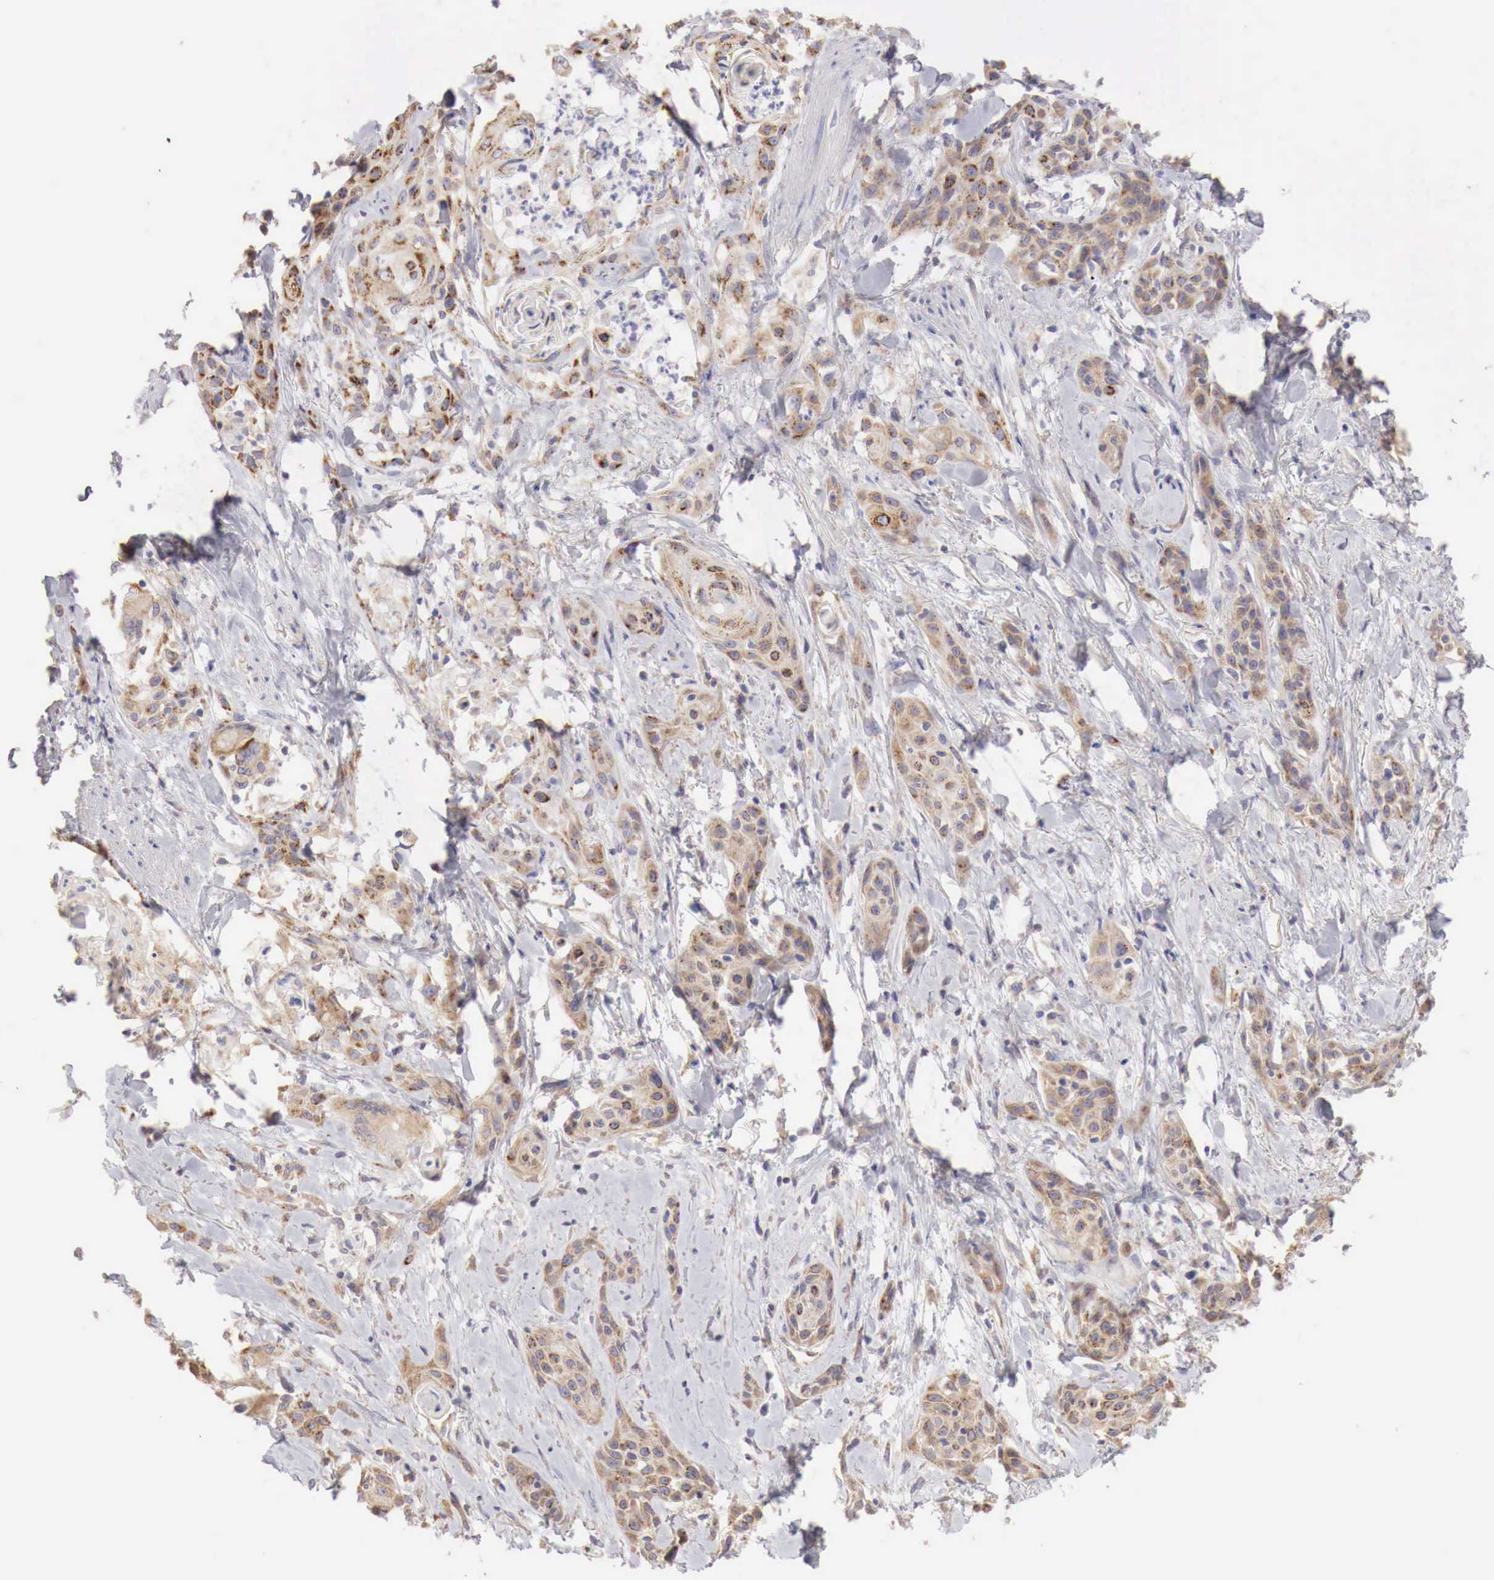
{"staining": {"intensity": "moderate", "quantity": ">75%", "location": "cytoplasmic/membranous"}, "tissue": "skin cancer", "cell_type": "Tumor cells", "image_type": "cancer", "snomed": [{"axis": "morphology", "description": "Squamous cell carcinoma, NOS"}, {"axis": "topography", "description": "Skin"}, {"axis": "topography", "description": "Anal"}], "caption": "This histopathology image demonstrates squamous cell carcinoma (skin) stained with IHC to label a protein in brown. The cytoplasmic/membranous of tumor cells show moderate positivity for the protein. Nuclei are counter-stained blue.", "gene": "NSDHL", "patient": {"sex": "male", "age": 64}}